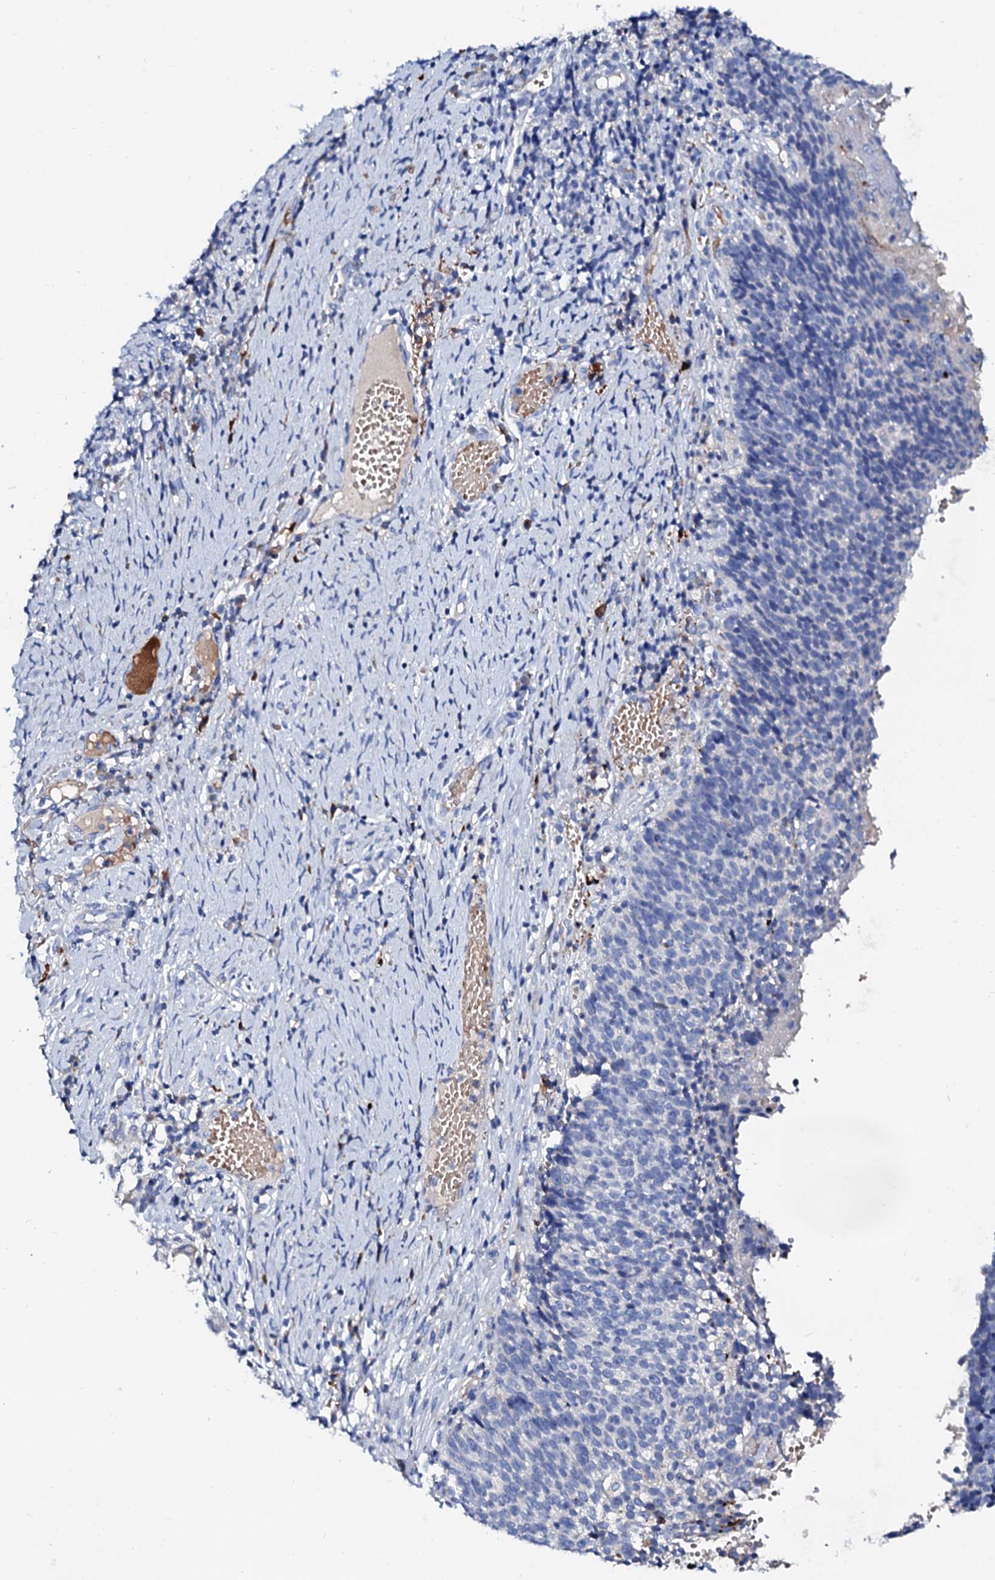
{"staining": {"intensity": "negative", "quantity": "none", "location": "none"}, "tissue": "cervical cancer", "cell_type": "Tumor cells", "image_type": "cancer", "snomed": [{"axis": "morphology", "description": "Normal tissue, NOS"}, {"axis": "morphology", "description": "Squamous cell carcinoma, NOS"}, {"axis": "topography", "description": "Cervix"}], "caption": "High power microscopy histopathology image of an immunohistochemistry image of cervical squamous cell carcinoma, revealing no significant expression in tumor cells.", "gene": "SLC10A7", "patient": {"sex": "female", "age": 39}}